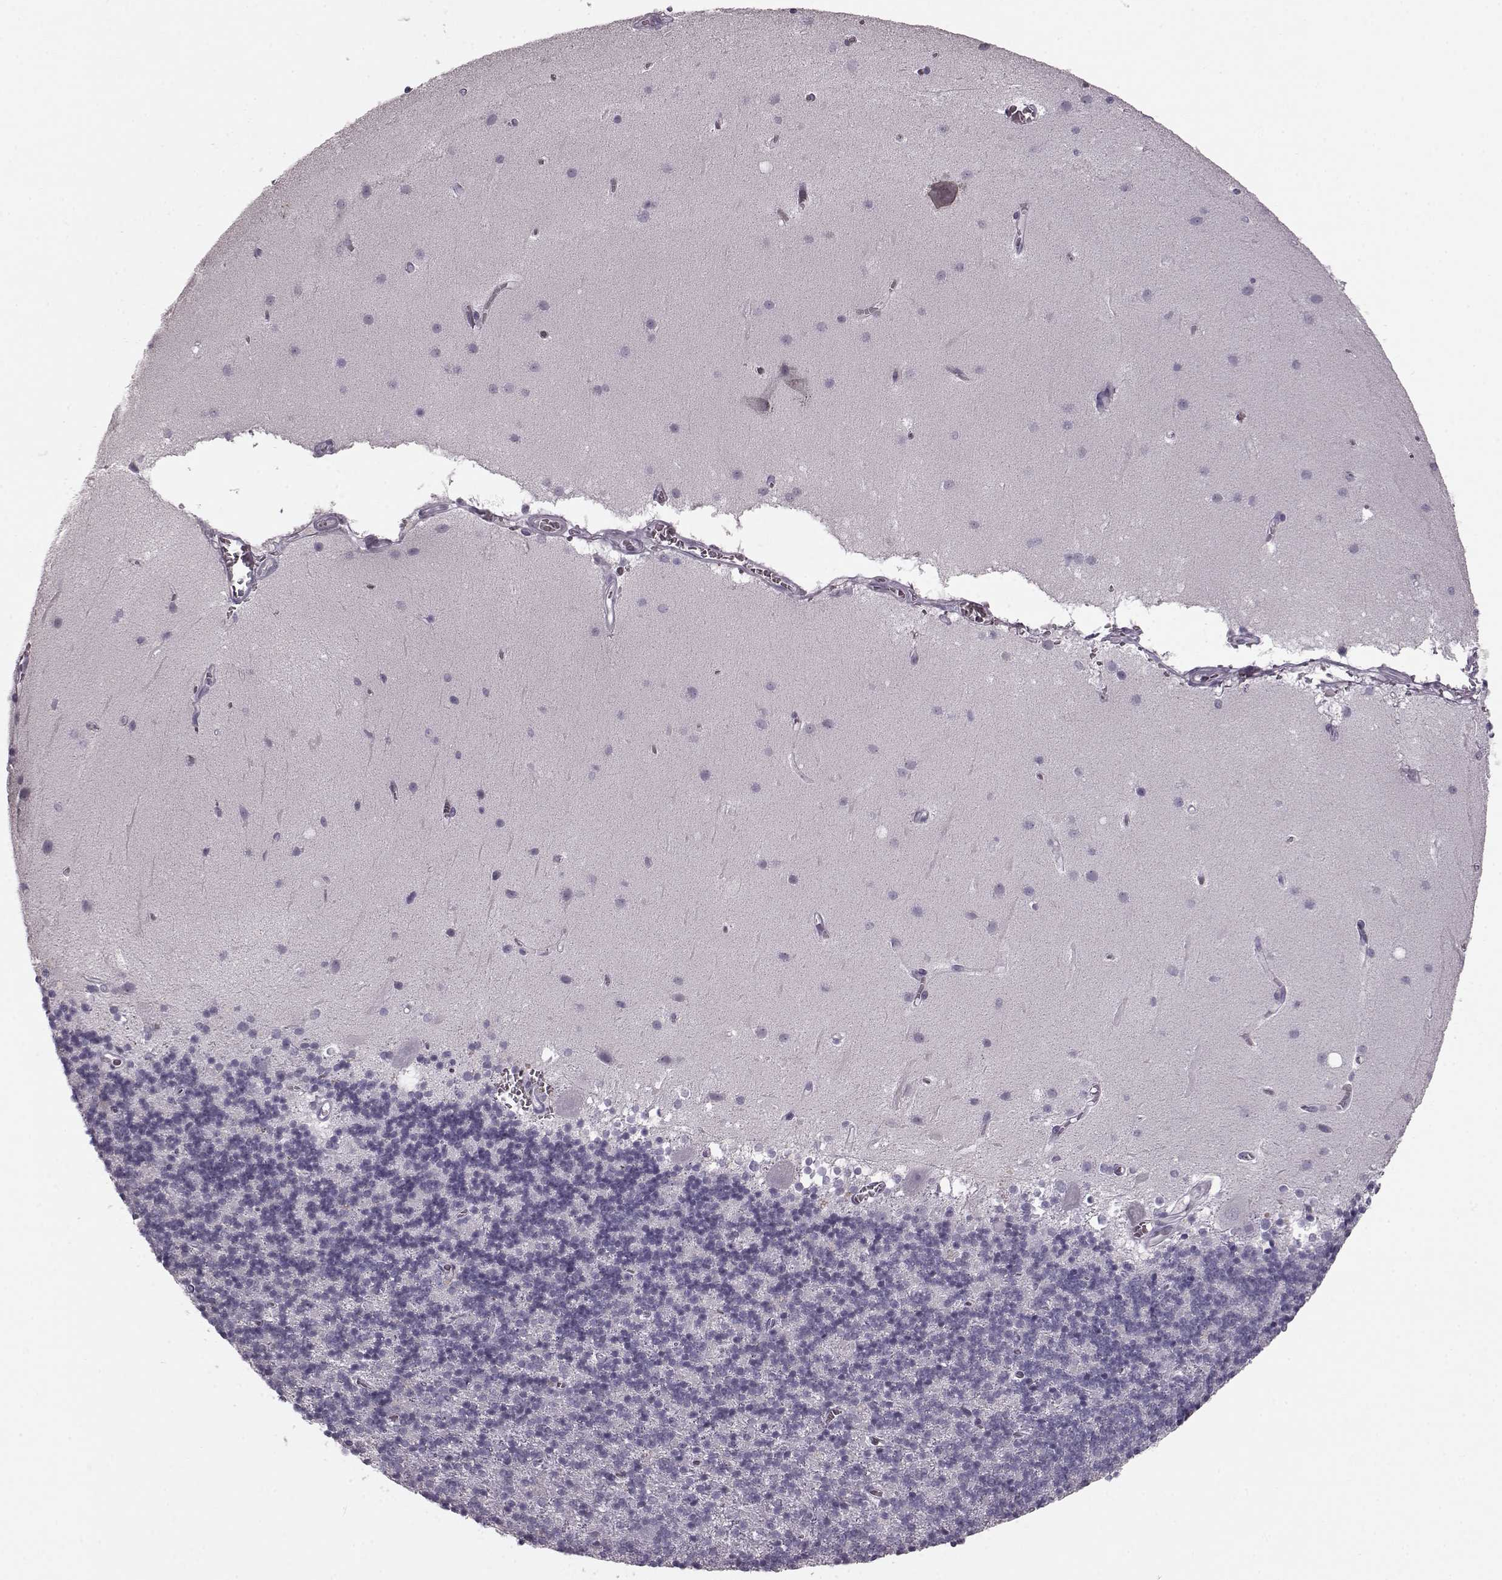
{"staining": {"intensity": "negative", "quantity": "none", "location": "none"}, "tissue": "cerebellum", "cell_type": "Cells in granular layer", "image_type": "normal", "snomed": [{"axis": "morphology", "description": "Normal tissue, NOS"}, {"axis": "topography", "description": "Cerebellum"}], "caption": "Immunohistochemistry (IHC) photomicrograph of benign cerebellum: human cerebellum stained with DAB (3,3'-diaminobenzidine) exhibits no significant protein positivity in cells in granular layer.", "gene": "CST7", "patient": {"sex": "male", "age": 70}}